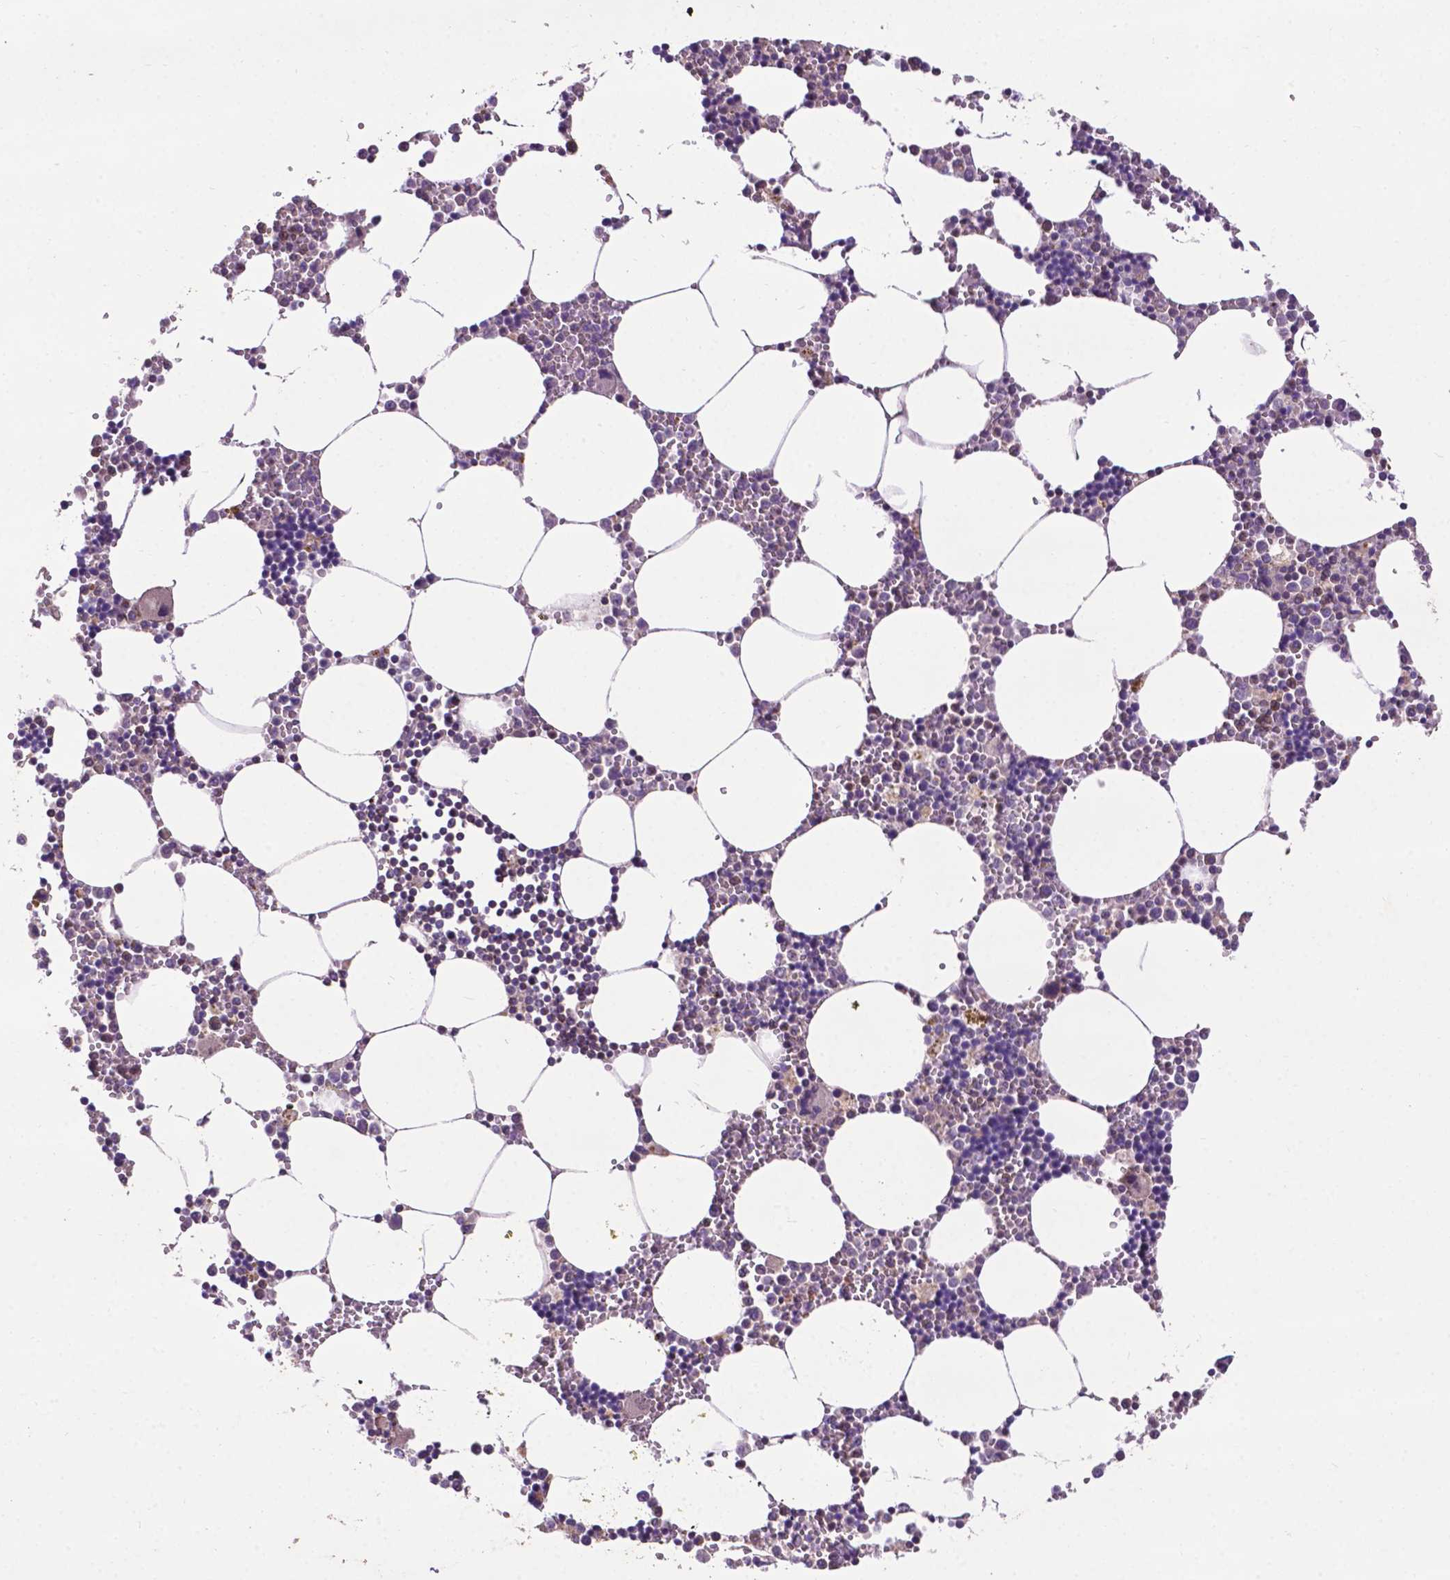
{"staining": {"intensity": "strong", "quantity": "25%-75%", "location": "cytoplasmic/membranous"}, "tissue": "bone marrow", "cell_type": "Hematopoietic cells", "image_type": "normal", "snomed": [{"axis": "morphology", "description": "Normal tissue, NOS"}, {"axis": "topography", "description": "Bone marrow"}], "caption": "Protein expression analysis of unremarkable bone marrow exhibits strong cytoplasmic/membranous staining in approximately 25%-75% of hematopoietic cells. (DAB (3,3'-diaminobenzidine) = brown stain, brightfield microscopy at high magnification).", "gene": "SPNS2", "patient": {"sex": "male", "age": 54}}